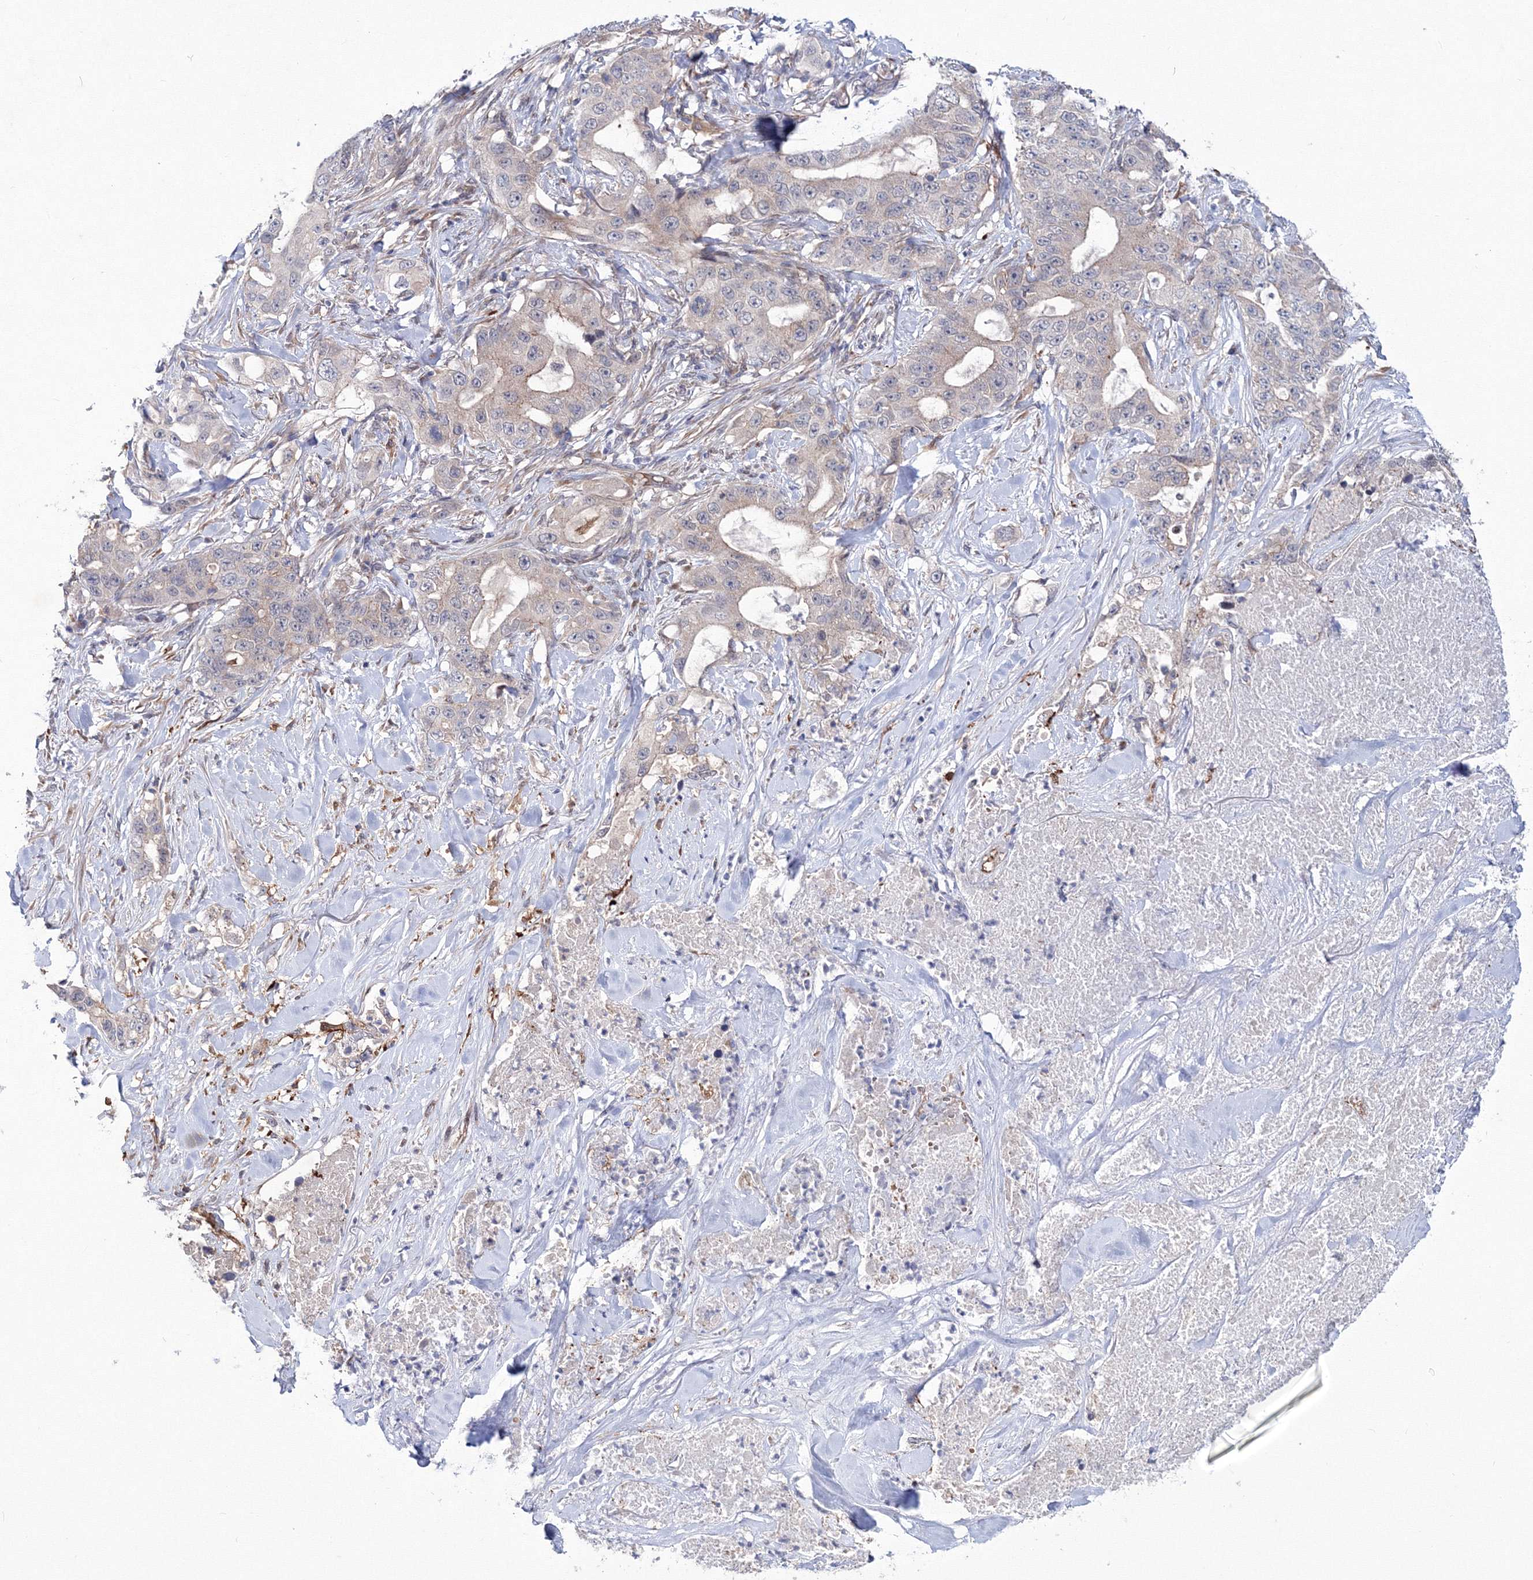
{"staining": {"intensity": "negative", "quantity": "none", "location": "none"}, "tissue": "lung cancer", "cell_type": "Tumor cells", "image_type": "cancer", "snomed": [{"axis": "morphology", "description": "Adenocarcinoma, NOS"}, {"axis": "topography", "description": "Lung"}], "caption": "A micrograph of human lung cancer is negative for staining in tumor cells. (Stains: DAB immunohistochemistry (IHC) with hematoxylin counter stain, Microscopy: brightfield microscopy at high magnification).", "gene": "C11orf52", "patient": {"sex": "female", "age": 51}}